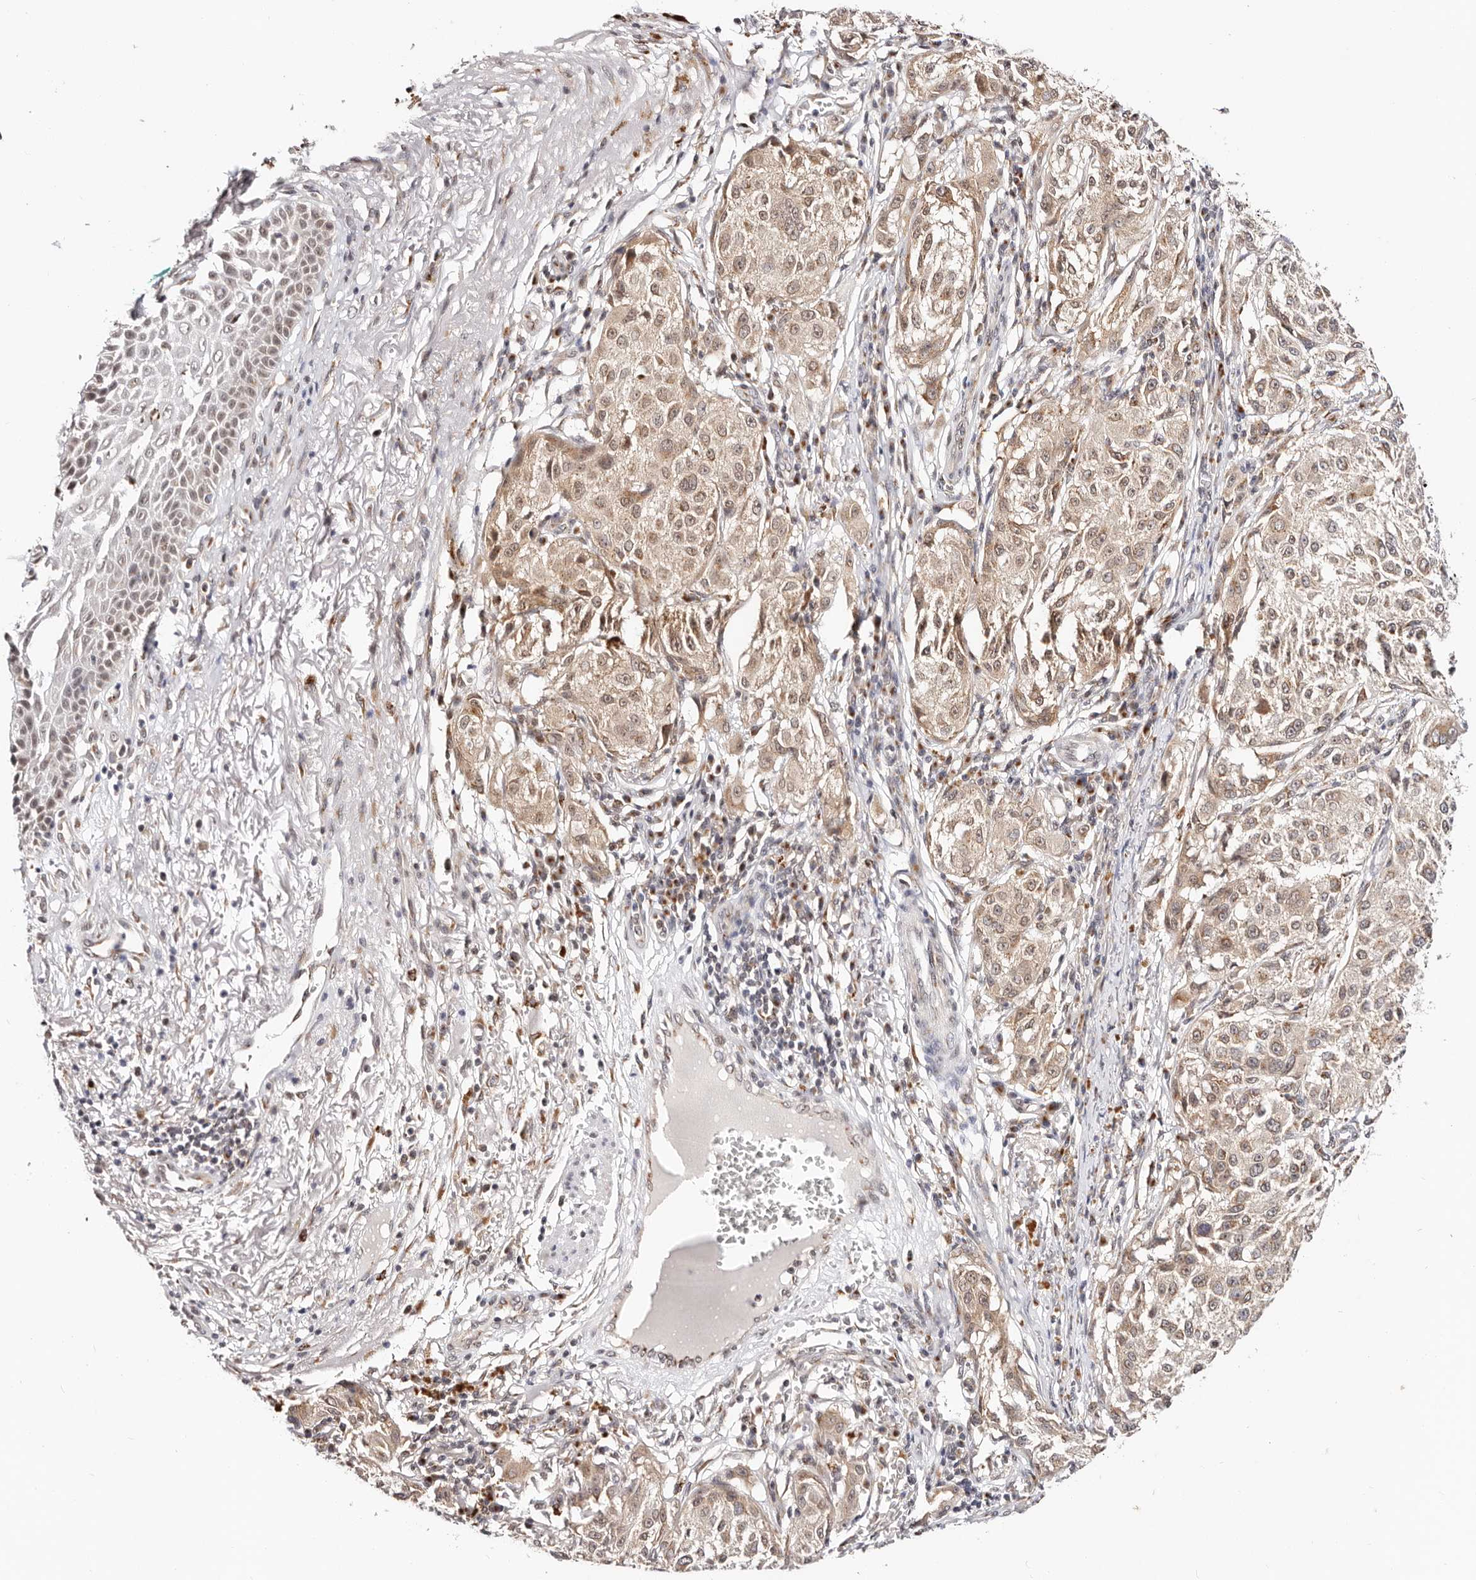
{"staining": {"intensity": "weak", "quantity": ">75%", "location": "cytoplasmic/membranous,nuclear"}, "tissue": "melanoma", "cell_type": "Tumor cells", "image_type": "cancer", "snomed": [{"axis": "morphology", "description": "Necrosis, NOS"}, {"axis": "morphology", "description": "Malignant melanoma, NOS"}, {"axis": "topography", "description": "Skin"}], "caption": "A low amount of weak cytoplasmic/membranous and nuclear expression is appreciated in about >75% of tumor cells in malignant melanoma tissue. (DAB (3,3'-diaminobenzidine) = brown stain, brightfield microscopy at high magnification).", "gene": "VIPAS39", "patient": {"sex": "female", "age": 87}}